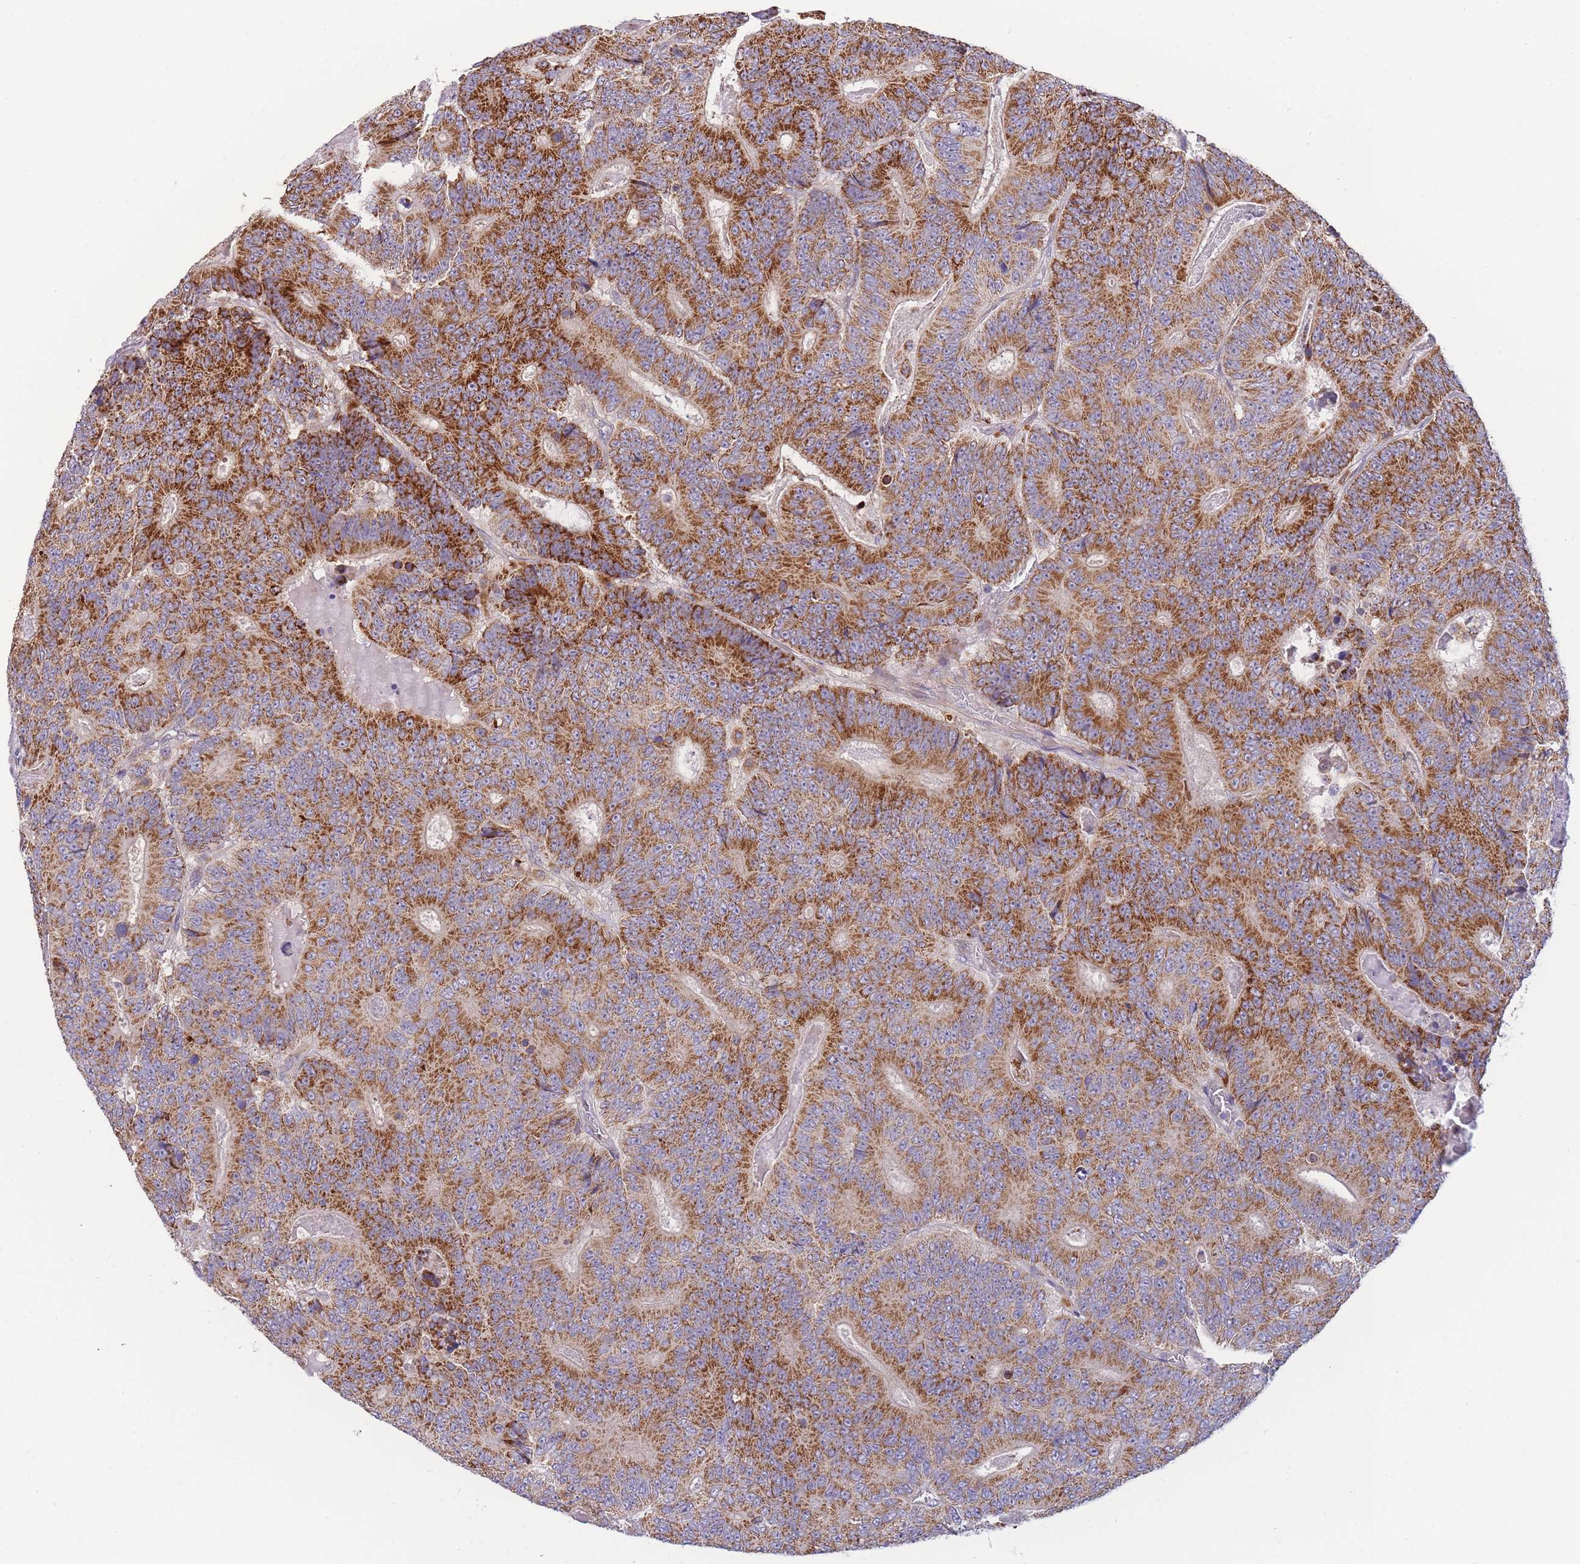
{"staining": {"intensity": "strong", "quantity": ">75%", "location": "cytoplasmic/membranous"}, "tissue": "colorectal cancer", "cell_type": "Tumor cells", "image_type": "cancer", "snomed": [{"axis": "morphology", "description": "Adenocarcinoma, NOS"}, {"axis": "topography", "description": "Colon"}], "caption": "This photomicrograph shows immunohistochemistry (IHC) staining of adenocarcinoma (colorectal), with high strong cytoplasmic/membranous staining in about >75% of tumor cells.", "gene": "SLC25A42", "patient": {"sex": "male", "age": 83}}